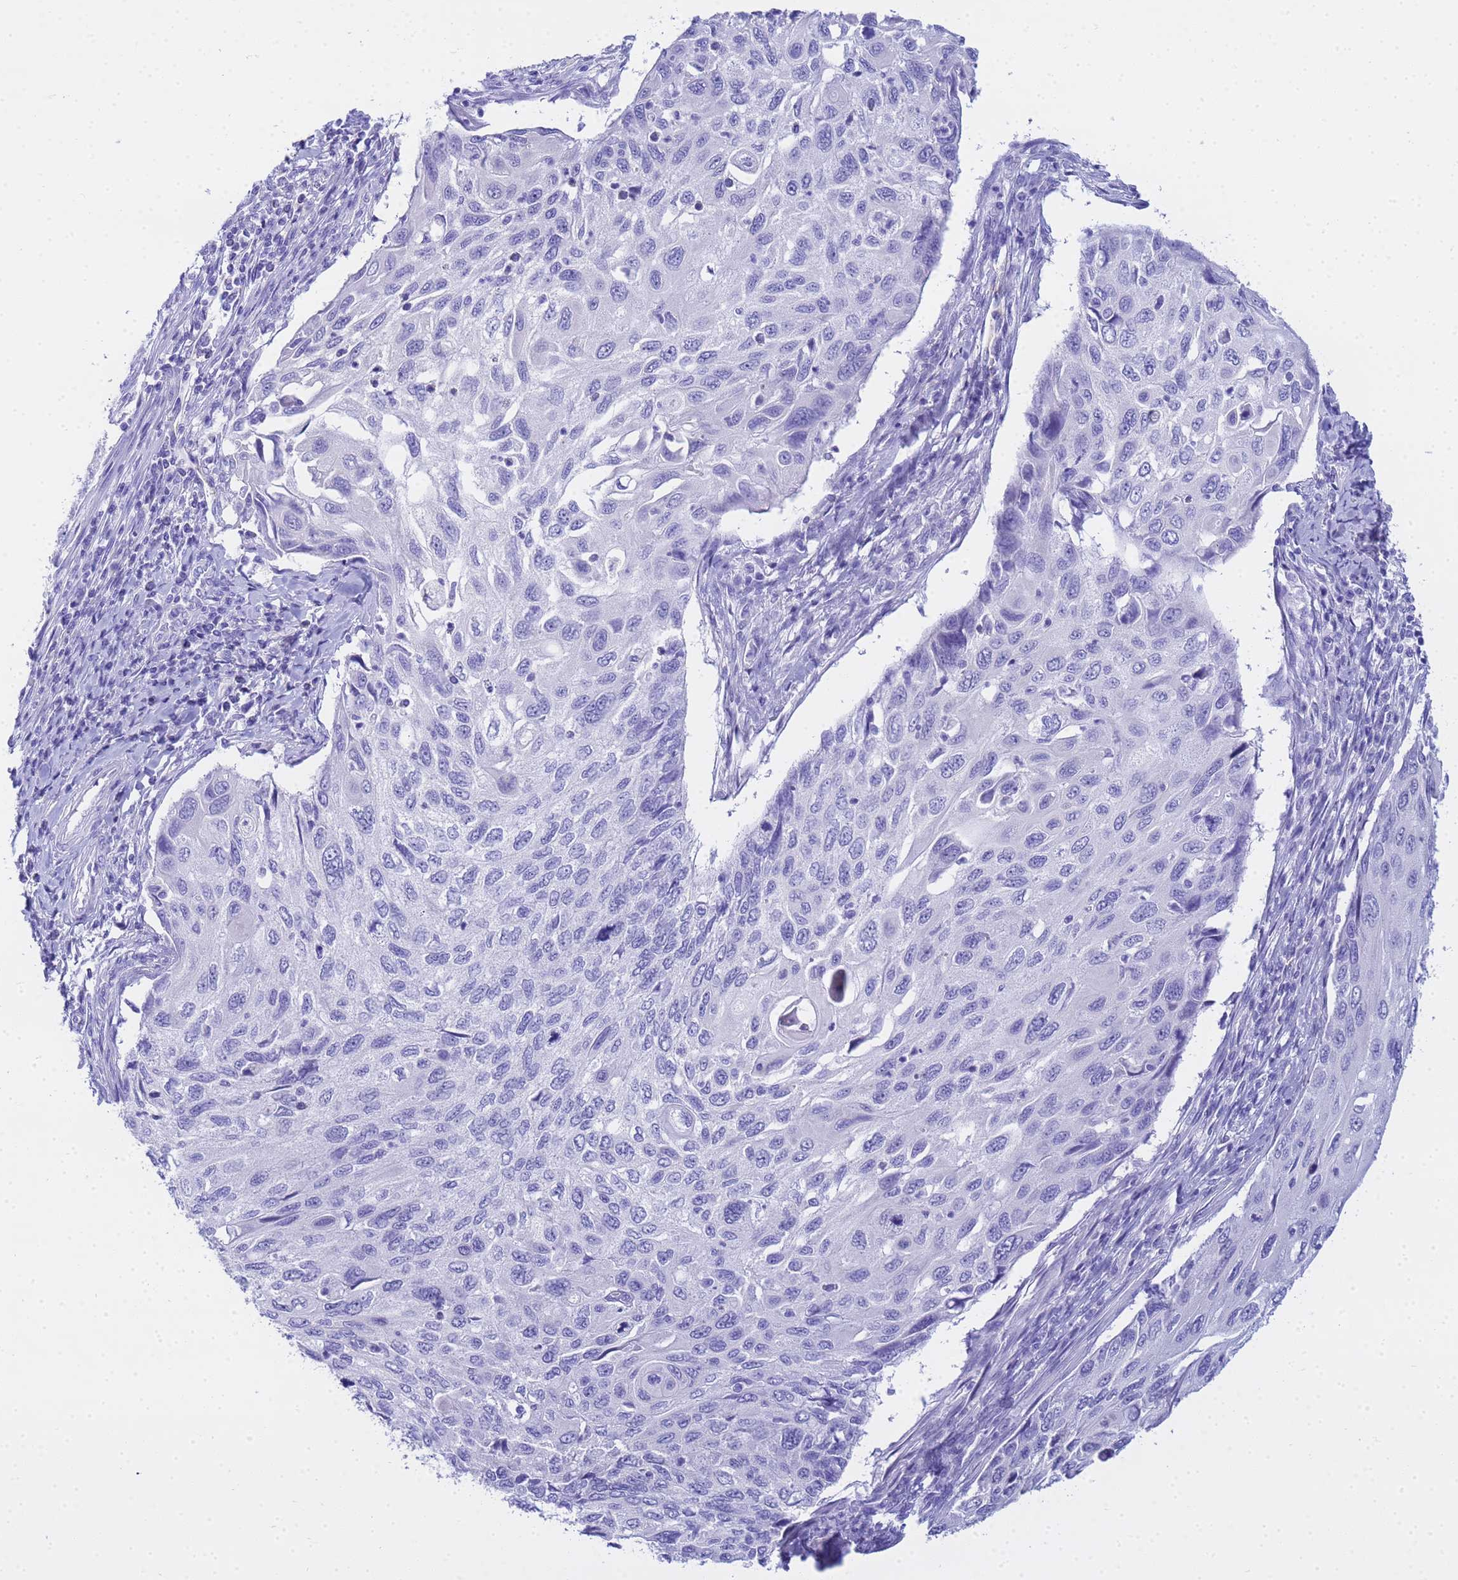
{"staining": {"intensity": "negative", "quantity": "none", "location": "none"}, "tissue": "cervical cancer", "cell_type": "Tumor cells", "image_type": "cancer", "snomed": [{"axis": "morphology", "description": "Squamous cell carcinoma, NOS"}, {"axis": "topography", "description": "Cervix"}], "caption": "IHC micrograph of neoplastic tissue: human cervical squamous cell carcinoma stained with DAB (3,3'-diaminobenzidine) demonstrates no significant protein expression in tumor cells. (DAB (3,3'-diaminobenzidine) immunohistochemistry (IHC) visualized using brightfield microscopy, high magnification).", "gene": "AQP12A", "patient": {"sex": "female", "age": 70}}